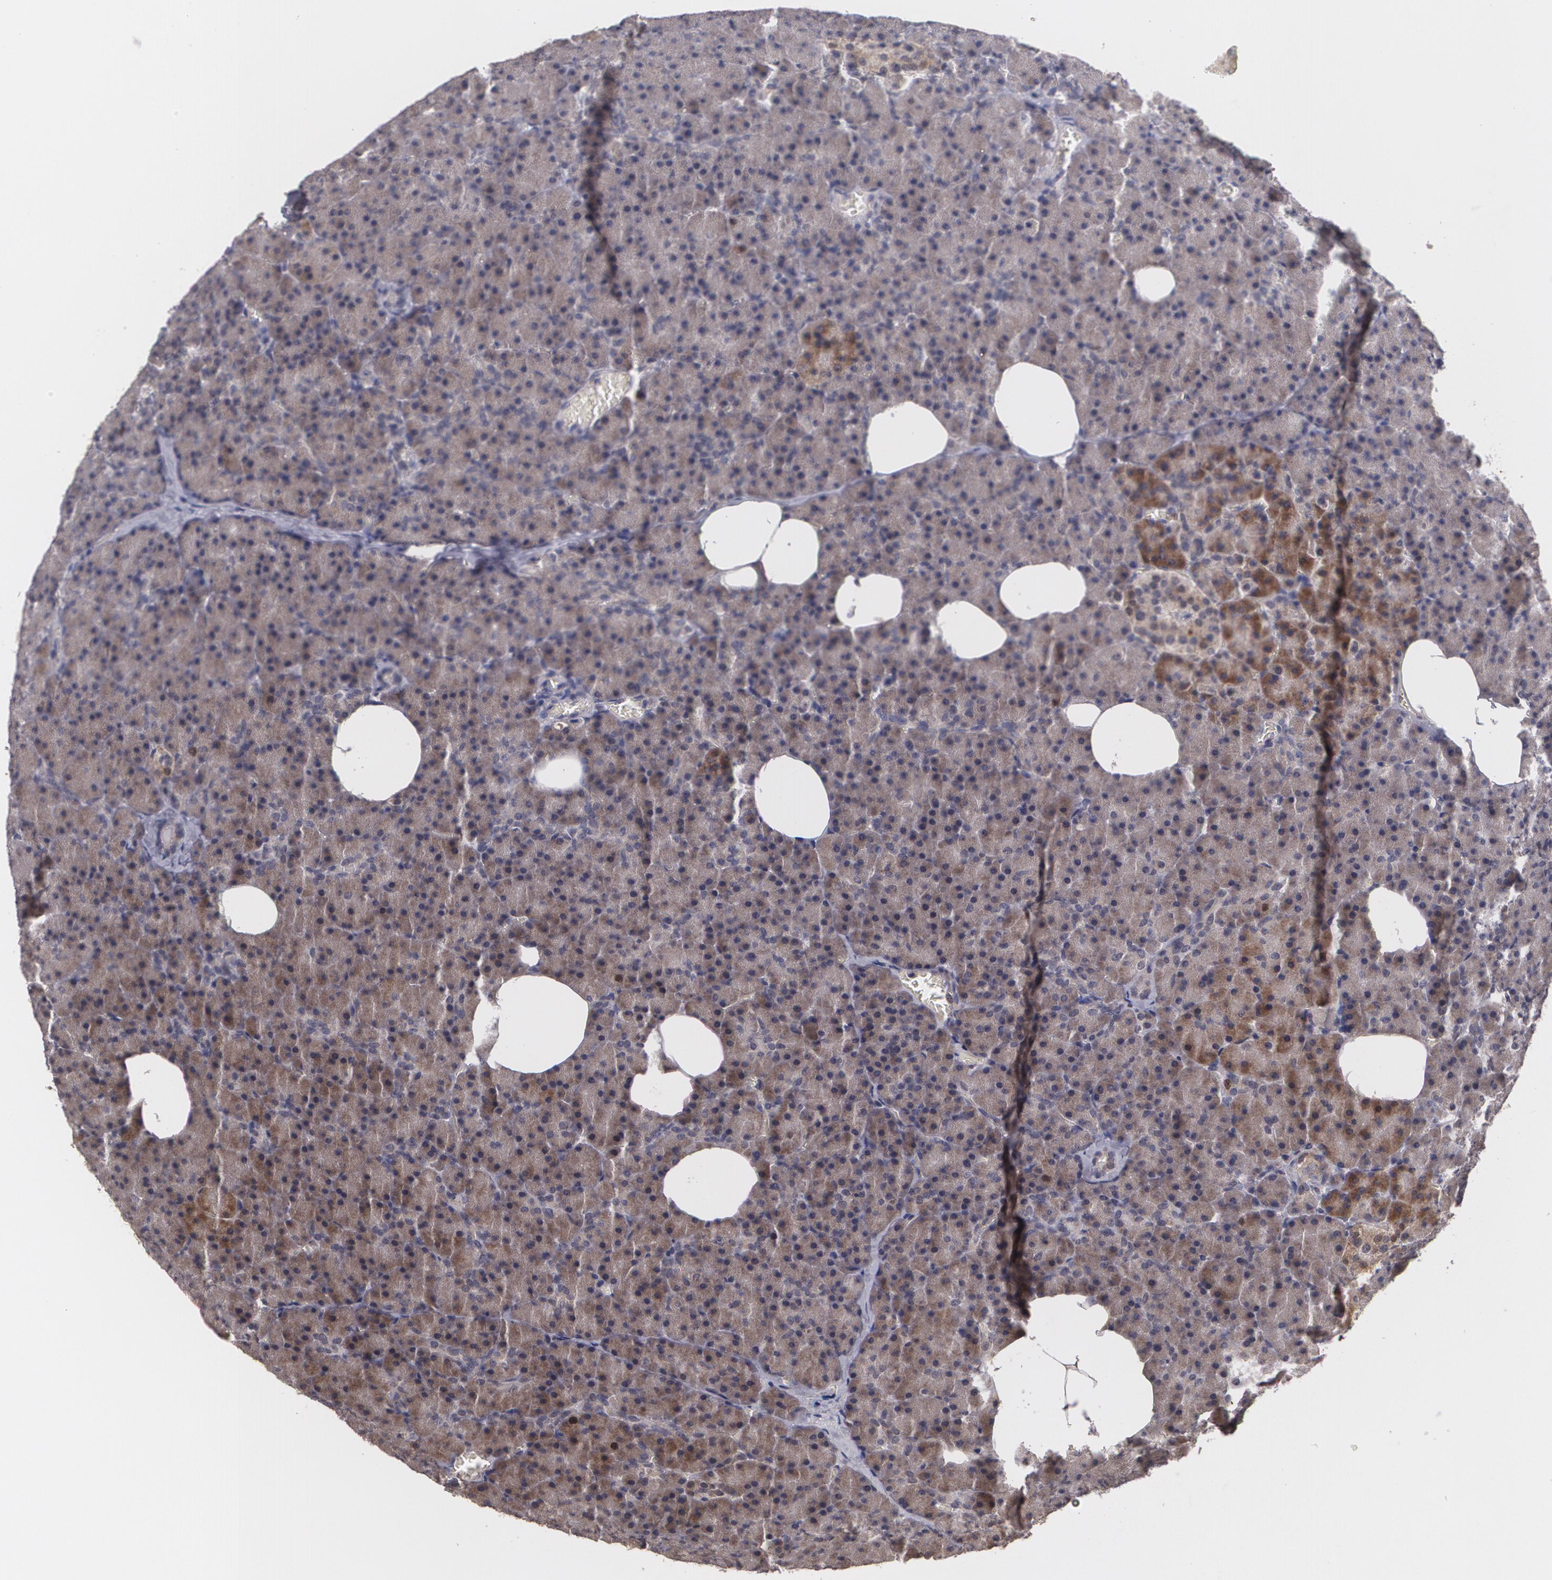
{"staining": {"intensity": "moderate", "quantity": ">75%", "location": "cytoplasmic/membranous"}, "tissue": "pancreas", "cell_type": "Exocrine glandular cells", "image_type": "normal", "snomed": [{"axis": "morphology", "description": "Normal tissue, NOS"}, {"axis": "topography", "description": "Pancreas"}], "caption": "The micrograph demonstrates immunohistochemical staining of benign pancreas. There is moderate cytoplasmic/membranous expression is present in approximately >75% of exocrine glandular cells.", "gene": "BRCA1", "patient": {"sex": "female", "age": 35}}